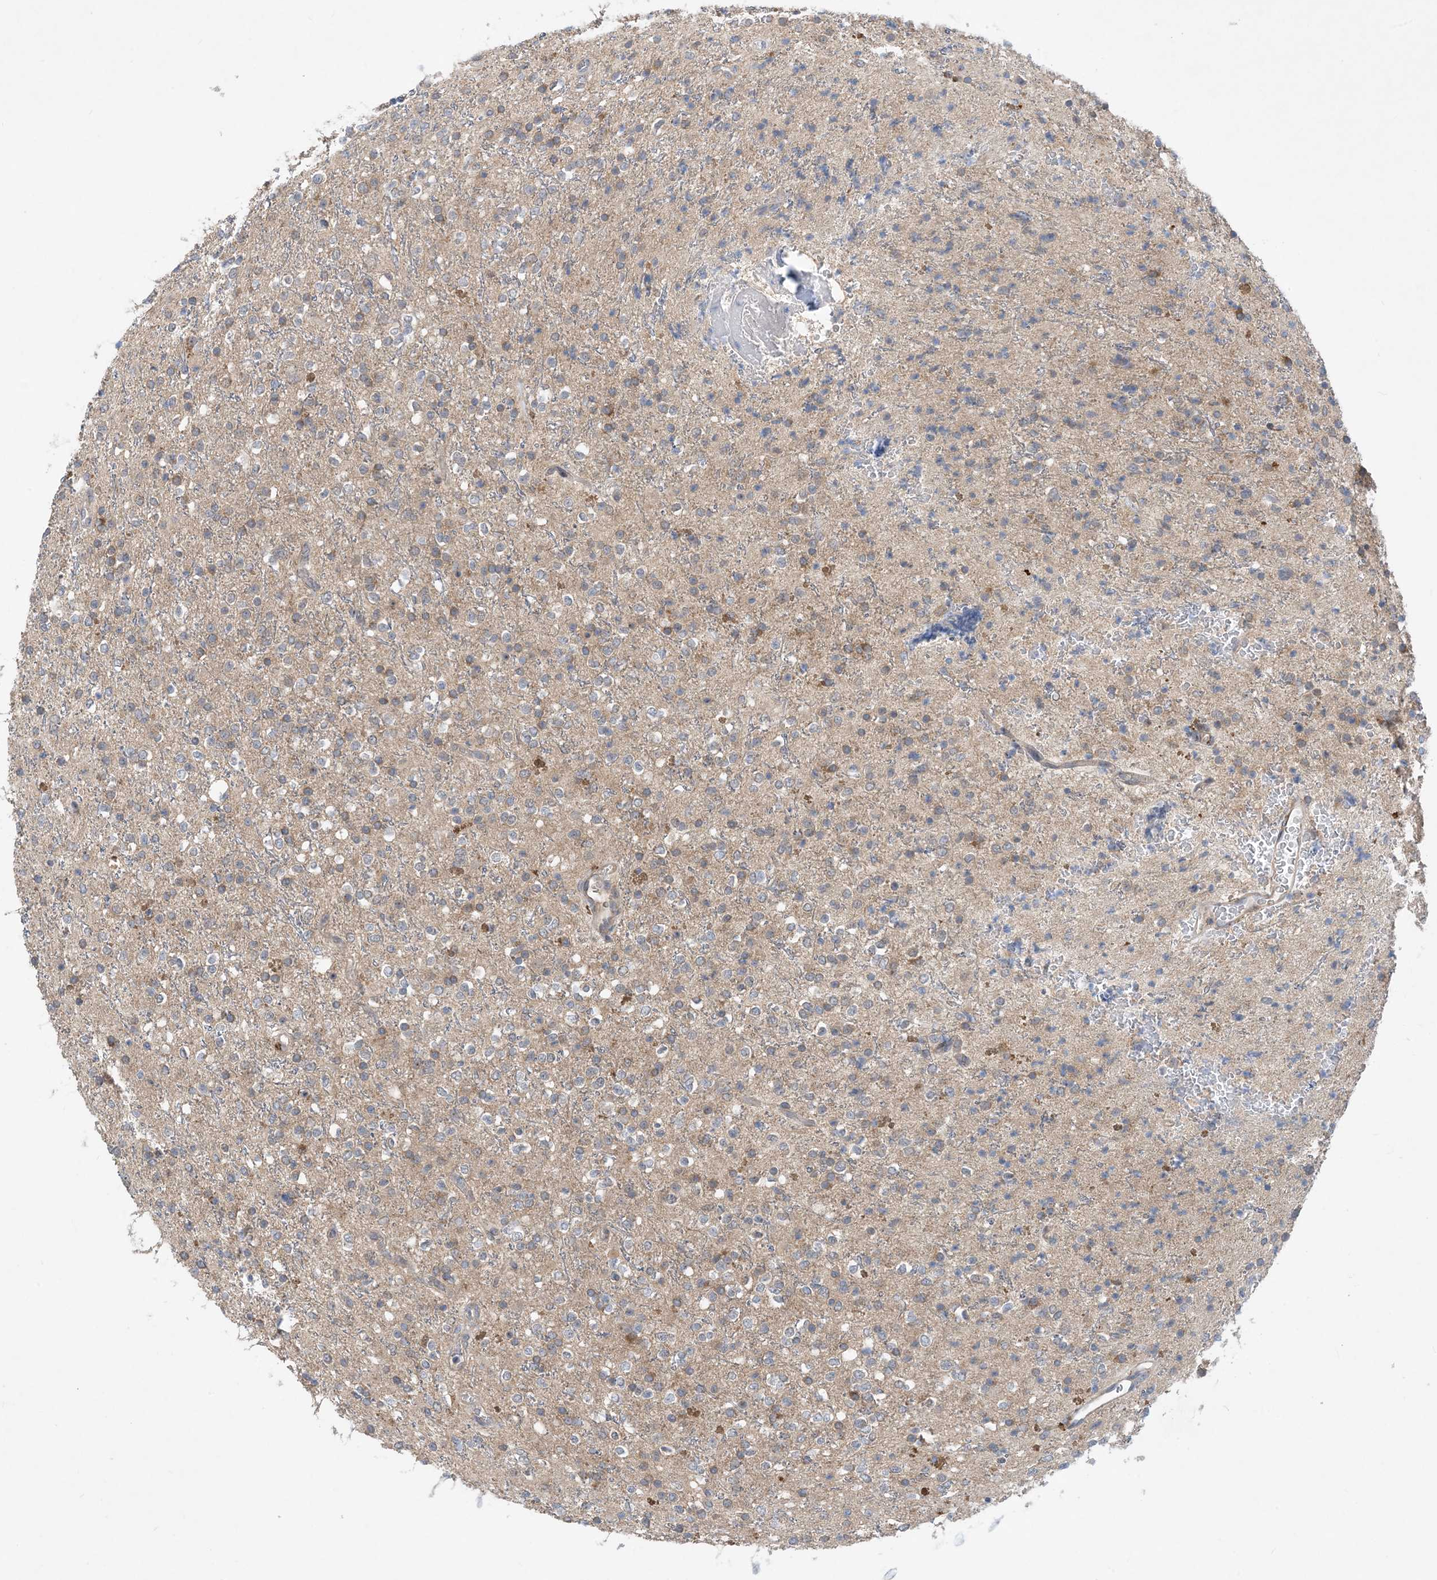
{"staining": {"intensity": "negative", "quantity": "none", "location": "none"}, "tissue": "glioma", "cell_type": "Tumor cells", "image_type": "cancer", "snomed": [{"axis": "morphology", "description": "Glioma, malignant, High grade"}, {"axis": "topography", "description": "Brain"}], "caption": "There is no significant expression in tumor cells of glioma. (Stains: DAB IHC with hematoxylin counter stain, Microscopy: brightfield microscopy at high magnification).", "gene": "PHOSPHO2", "patient": {"sex": "male", "age": 34}}